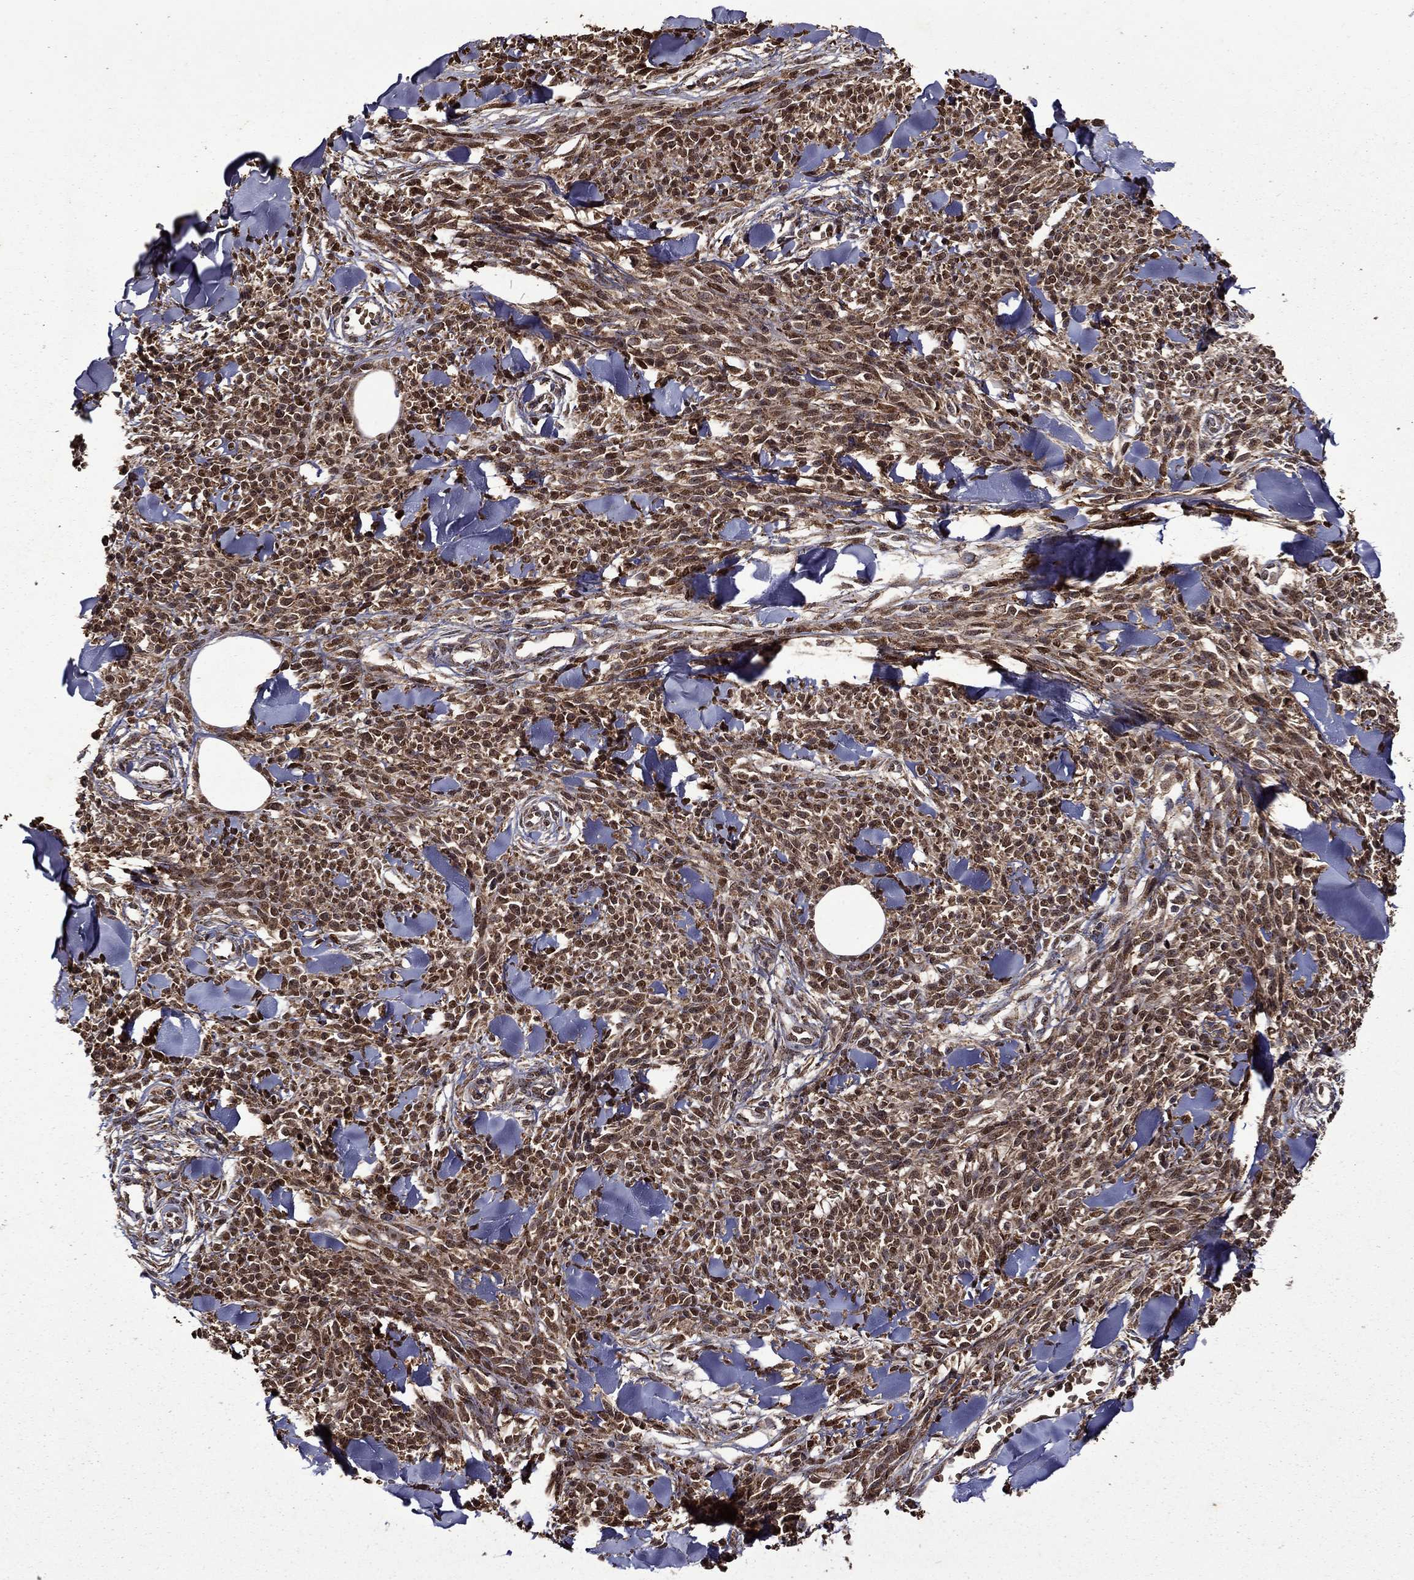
{"staining": {"intensity": "strong", "quantity": ">75%", "location": "cytoplasmic/membranous"}, "tissue": "melanoma", "cell_type": "Tumor cells", "image_type": "cancer", "snomed": [{"axis": "morphology", "description": "Malignant melanoma, NOS"}, {"axis": "topography", "description": "Skin"}, {"axis": "topography", "description": "Skin of trunk"}], "caption": "Immunohistochemistry (DAB (3,3'-diaminobenzidine)) staining of malignant melanoma shows strong cytoplasmic/membranous protein staining in about >75% of tumor cells.", "gene": "ITM2B", "patient": {"sex": "male", "age": 74}}